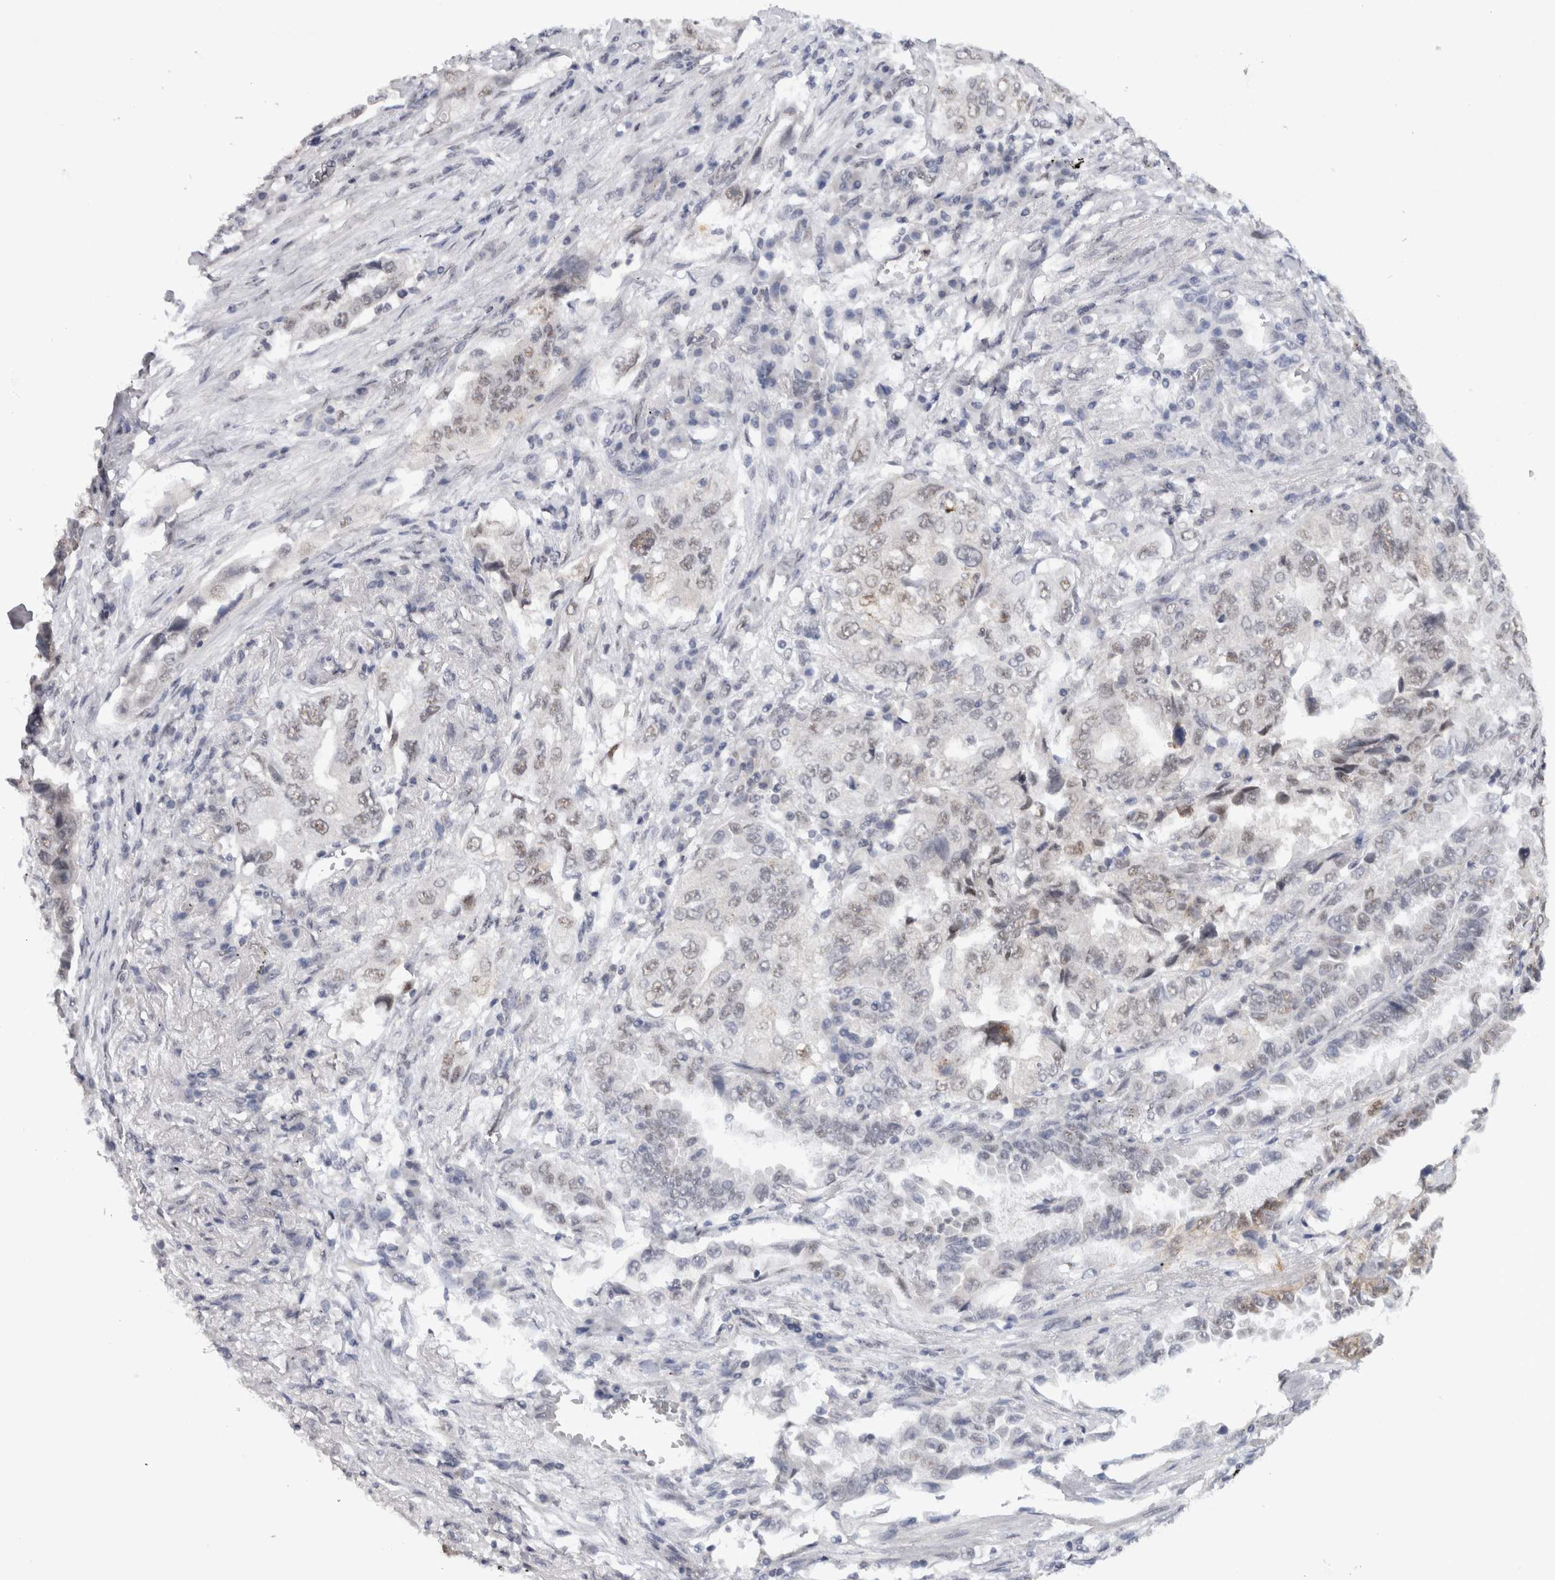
{"staining": {"intensity": "weak", "quantity": "<25%", "location": "cytoplasmic/membranous"}, "tissue": "lung cancer", "cell_type": "Tumor cells", "image_type": "cancer", "snomed": [{"axis": "morphology", "description": "Adenocarcinoma, NOS"}, {"axis": "topography", "description": "Lung"}], "caption": "Micrograph shows no significant protein expression in tumor cells of lung cancer.", "gene": "RPS6KA2", "patient": {"sex": "female", "age": 51}}